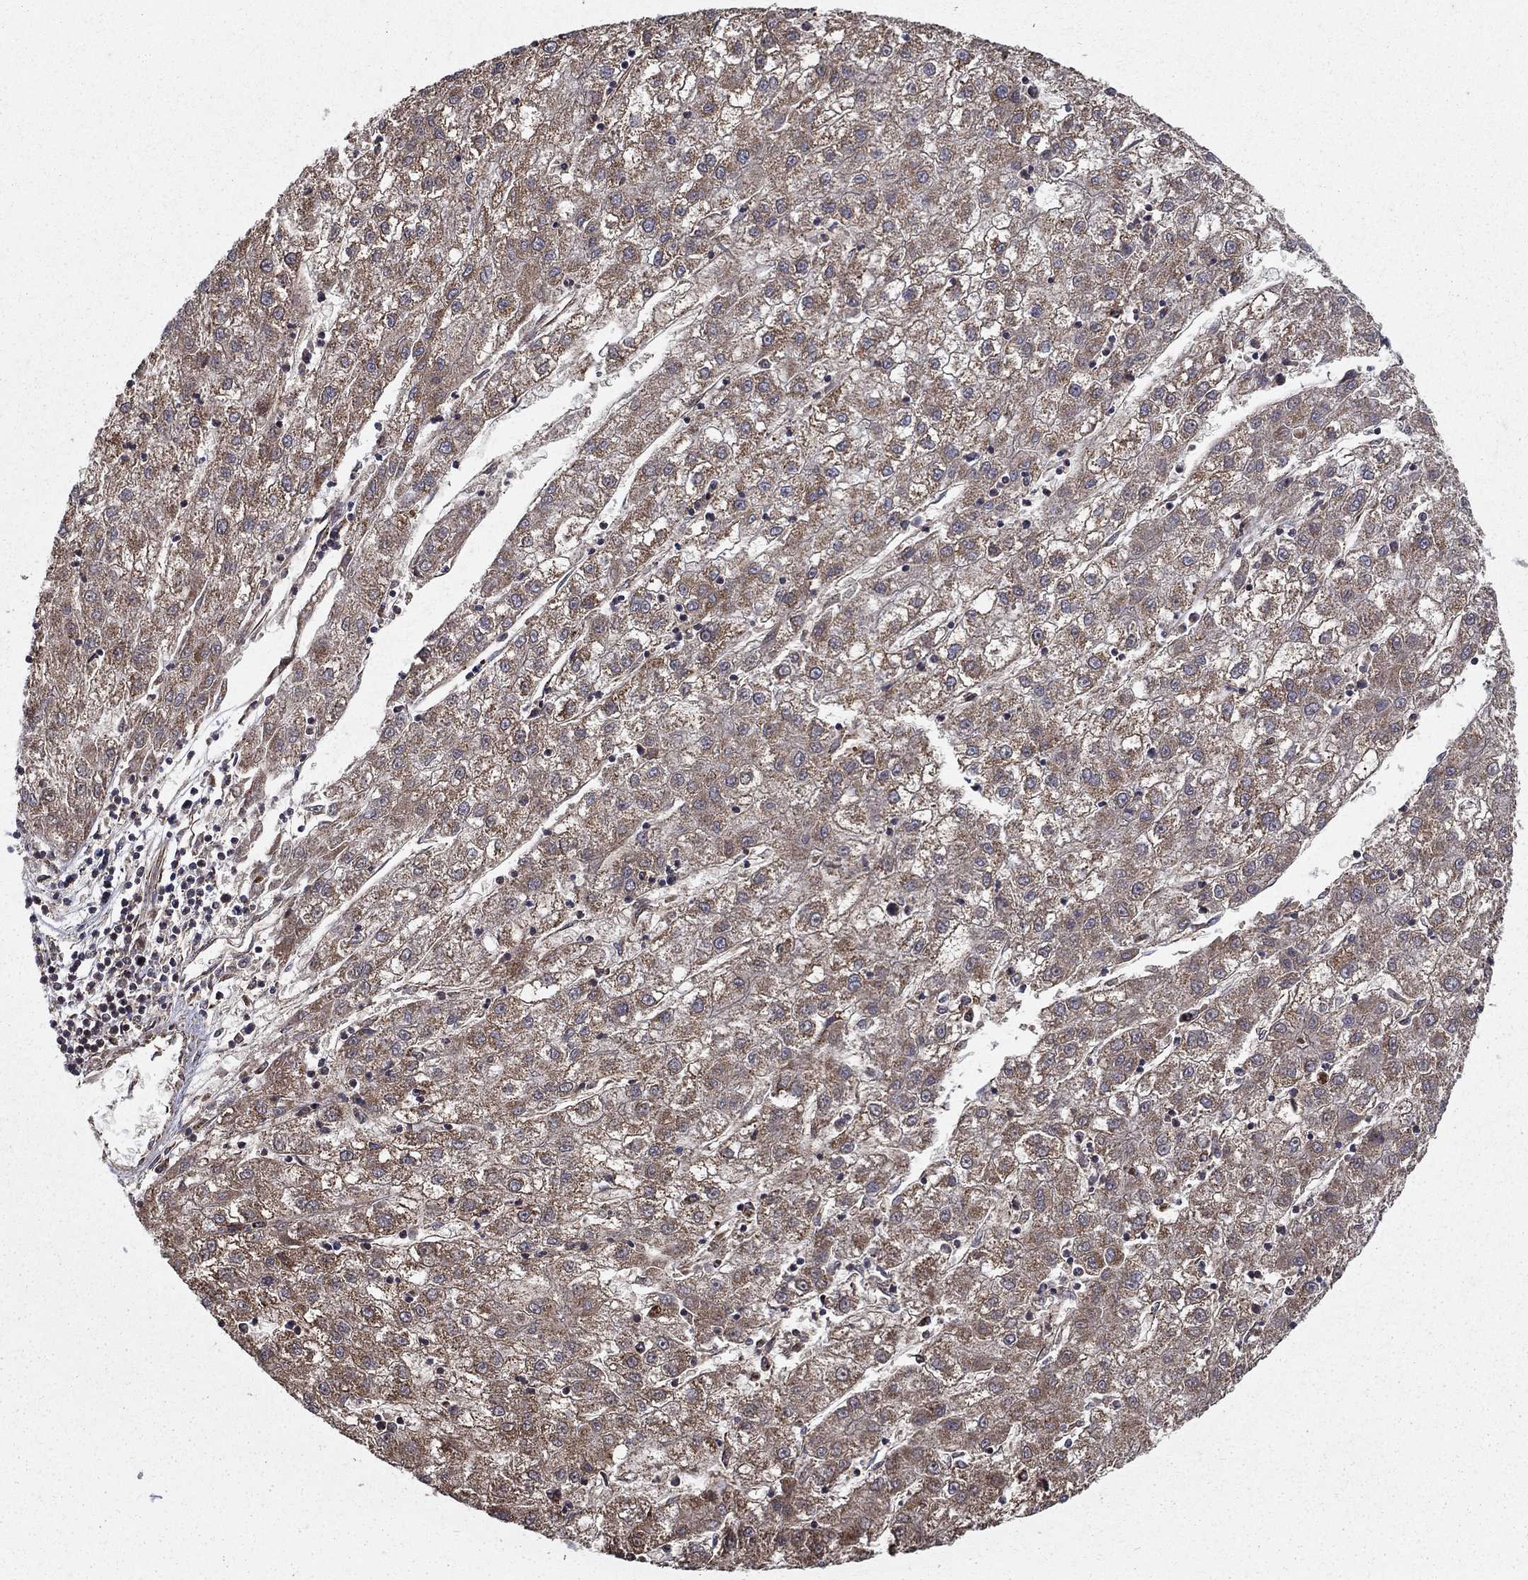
{"staining": {"intensity": "moderate", "quantity": "25%-75%", "location": "cytoplasmic/membranous"}, "tissue": "liver cancer", "cell_type": "Tumor cells", "image_type": "cancer", "snomed": [{"axis": "morphology", "description": "Carcinoma, Hepatocellular, NOS"}, {"axis": "topography", "description": "Liver"}], "caption": "Liver cancer (hepatocellular carcinoma) stained with immunohistochemistry displays moderate cytoplasmic/membranous positivity in approximately 25%-75% of tumor cells. (DAB (3,3'-diaminobenzidine) = brown stain, brightfield microscopy at high magnification).", "gene": "NDUFS8", "patient": {"sex": "male", "age": 72}}